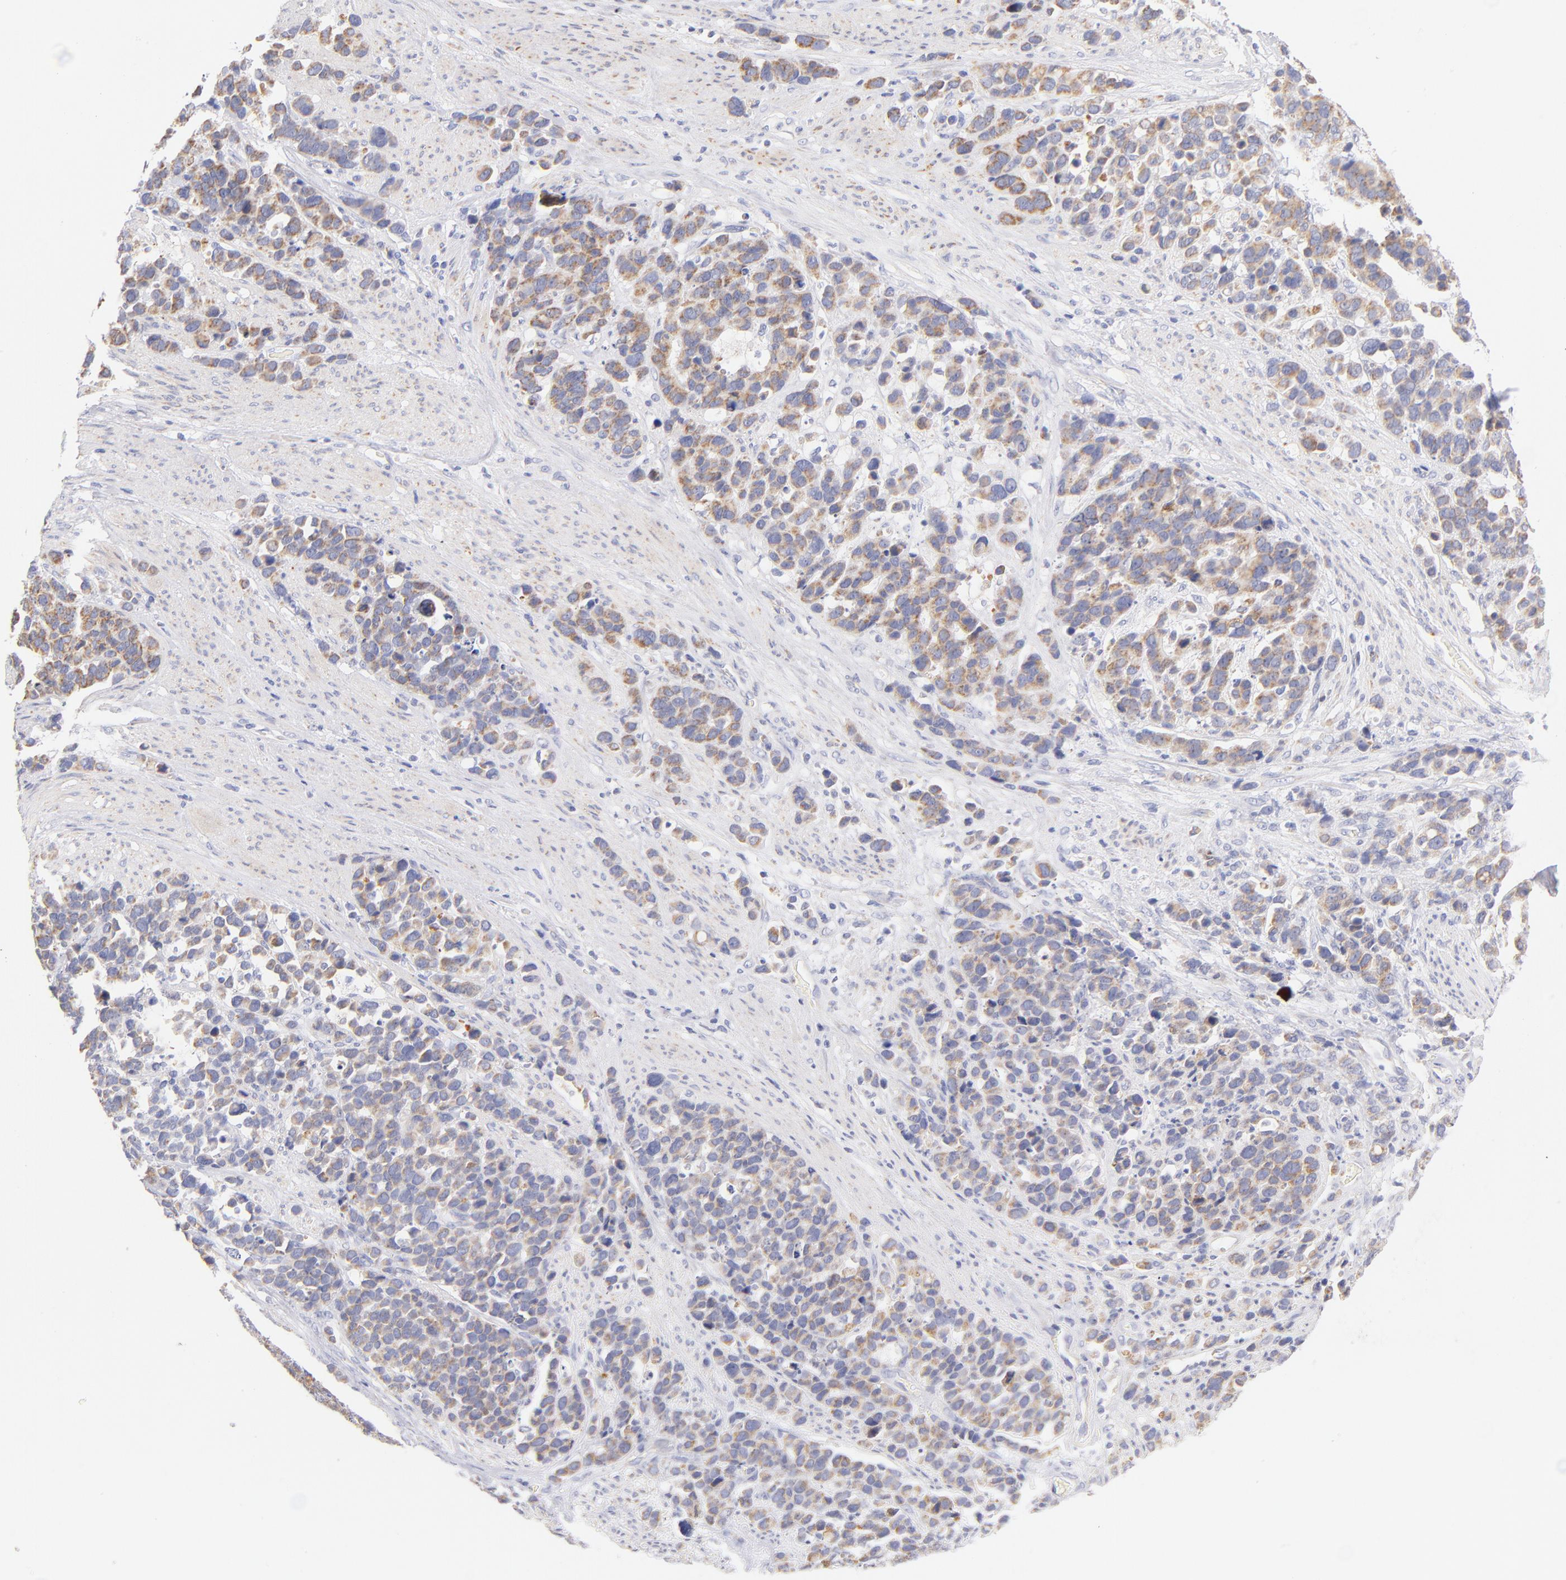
{"staining": {"intensity": "weak", "quantity": ">75%", "location": "cytoplasmic/membranous"}, "tissue": "stomach cancer", "cell_type": "Tumor cells", "image_type": "cancer", "snomed": [{"axis": "morphology", "description": "Adenocarcinoma, NOS"}, {"axis": "topography", "description": "Stomach, upper"}], "caption": "A photomicrograph of stomach adenocarcinoma stained for a protein shows weak cytoplasmic/membranous brown staining in tumor cells. The protein of interest is stained brown, and the nuclei are stained in blue (DAB (3,3'-diaminobenzidine) IHC with brightfield microscopy, high magnification).", "gene": "AIFM1", "patient": {"sex": "male", "age": 71}}